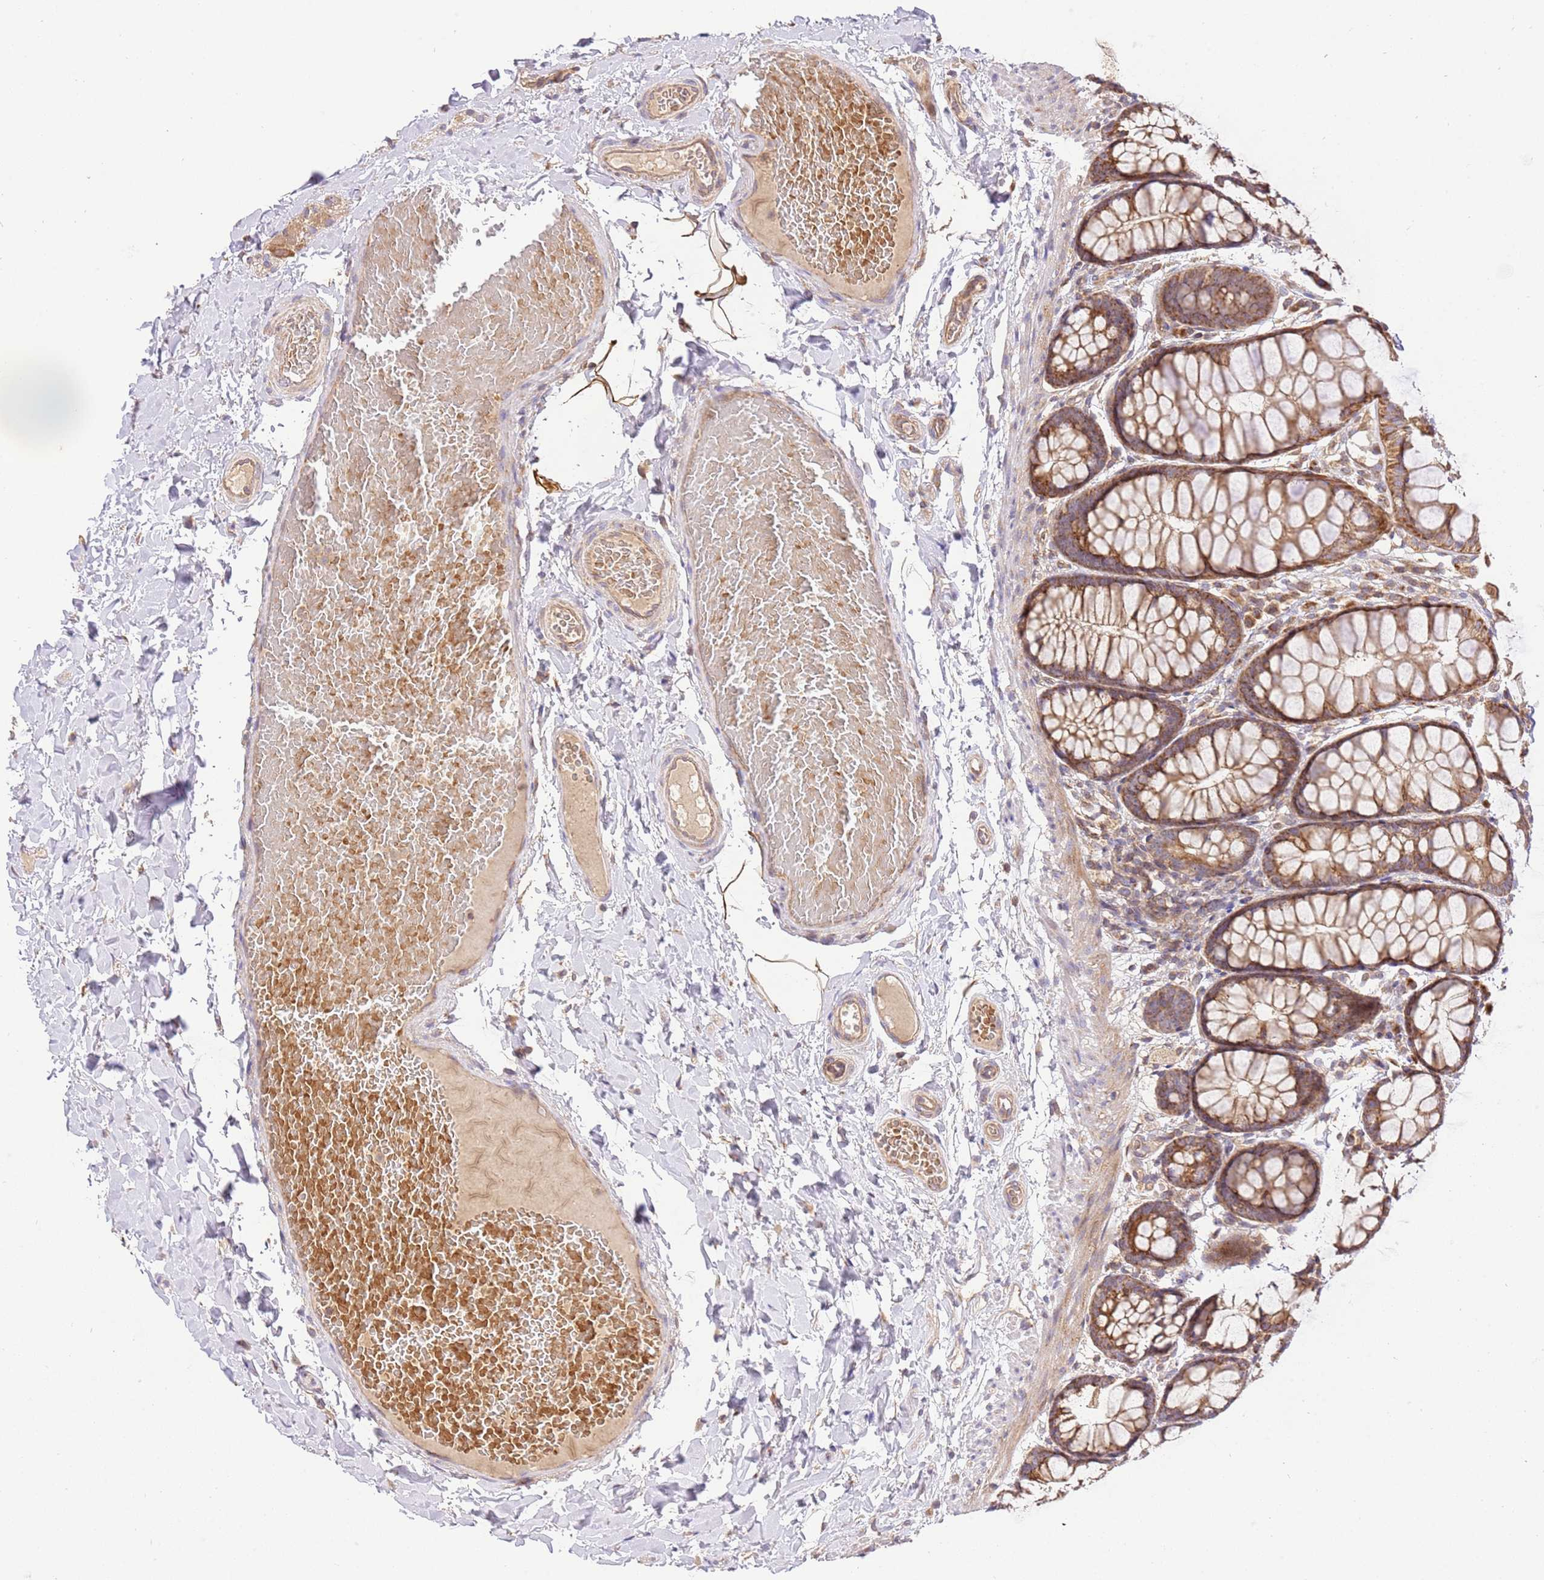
{"staining": {"intensity": "moderate", "quantity": ">75%", "location": "cytoplasmic/membranous"}, "tissue": "colon", "cell_type": "Endothelial cells", "image_type": "normal", "snomed": [{"axis": "morphology", "description": "Normal tissue, NOS"}, {"axis": "topography", "description": "Colon"}], "caption": "Immunohistochemistry photomicrograph of normal colon: human colon stained using immunohistochemistry shows medium levels of moderate protein expression localized specifically in the cytoplasmic/membranous of endothelial cells, appearing as a cytoplasmic/membranous brown color.", "gene": "SPATA2L", "patient": {"sex": "male", "age": 47}}